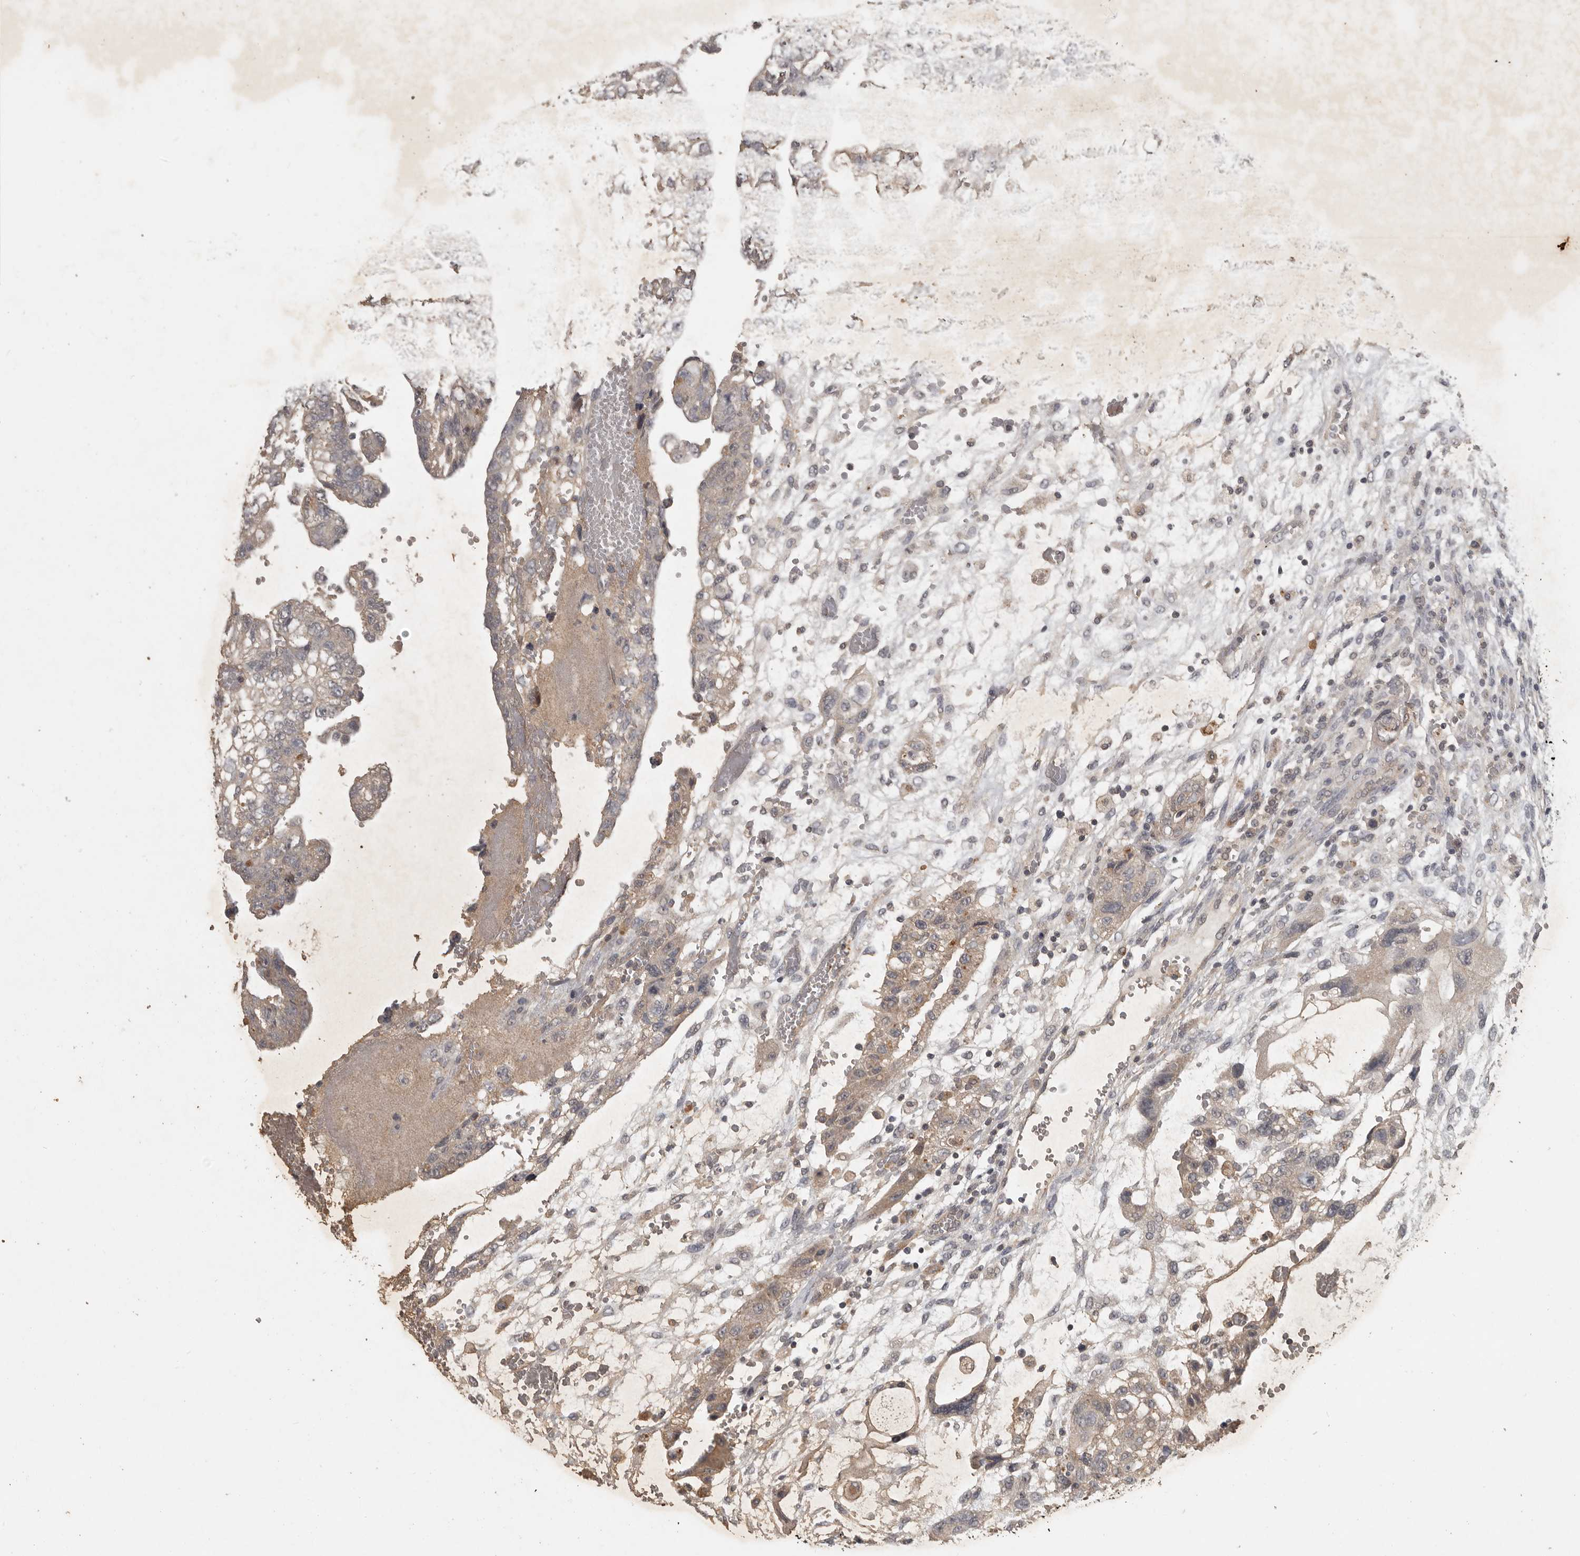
{"staining": {"intensity": "weak", "quantity": ">75%", "location": "cytoplasmic/membranous"}, "tissue": "testis cancer", "cell_type": "Tumor cells", "image_type": "cancer", "snomed": [{"axis": "morphology", "description": "Carcinoma, Embryonal, NOS"}, {"axis": "topography", "description": "Testis"}], "caption": "A histopathology image showing weak cytoplasmic/membranous staining in about >75% of tumor cells in embryonal carcinoma (testis), as visualized by brown immunohistochemical staining.", "gene": "ADAMTS4", "patient": {"sex": "male", "age": 36}}